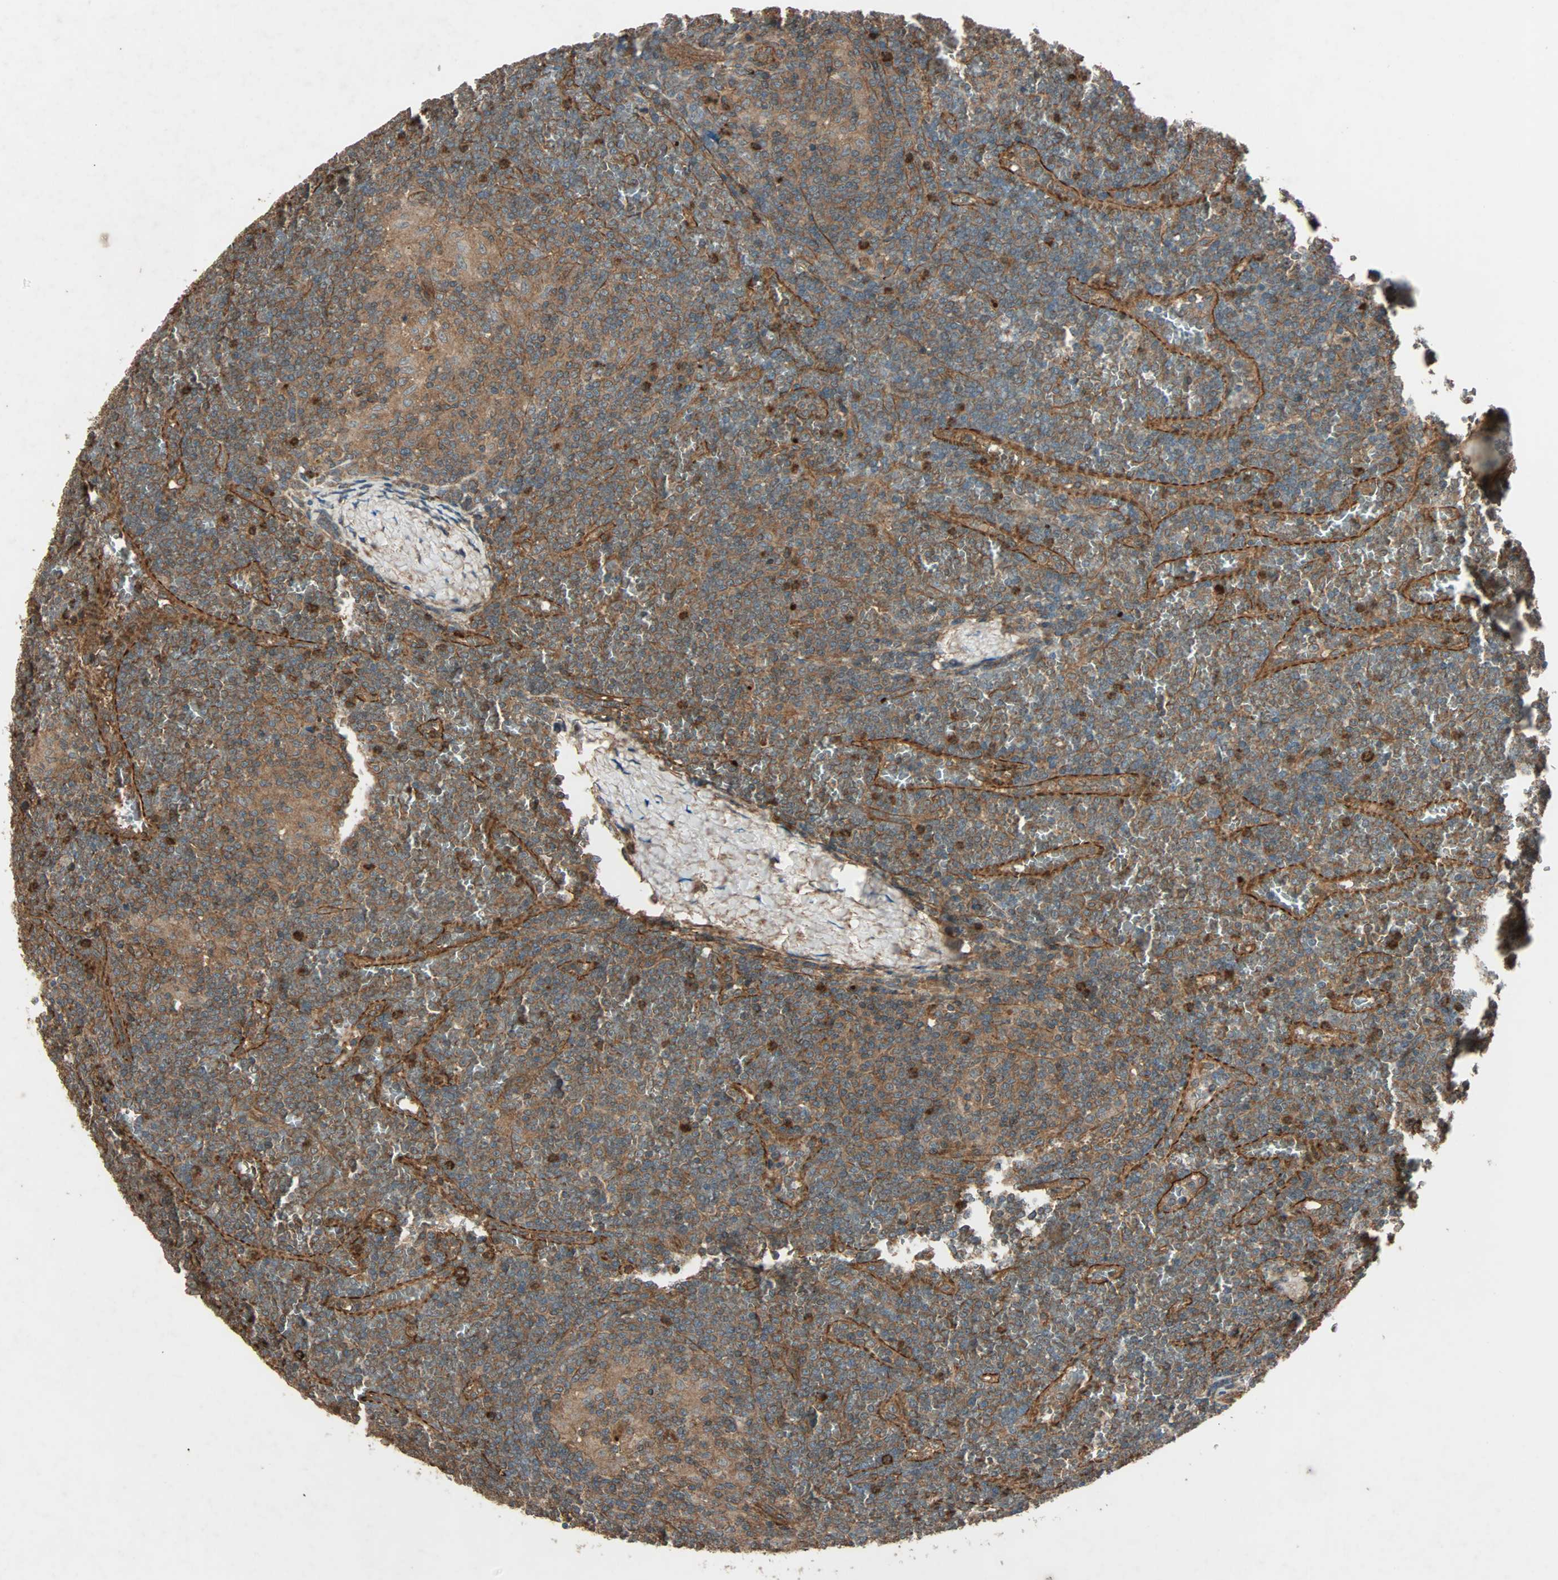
{"staining": {"intensity": "moderate", "quantity": ">75%", "location": "cytoplasmic/membranous"}, "tissue": "lymphoma", "cell_type": "Tumor cells", "image_type": "cancer", "snomed": [{"axis": "morphology", "description": "Malignant lymphoma, non-Hodgkin's type, Low grade"}, {"axis": "topography", "description": "Spleen"}], "caption": "Protein analysis of low-grade malignant lymphoma, non-Hodgkin's type tissue reveals moderate cytoplasmic/membranous staining in about >75% of tumor cells. (brown staining indicates protein expression, while blue staining denotes nuclei).", "gene": "GCK", "patient": {"sex": "female", "age": 19}}